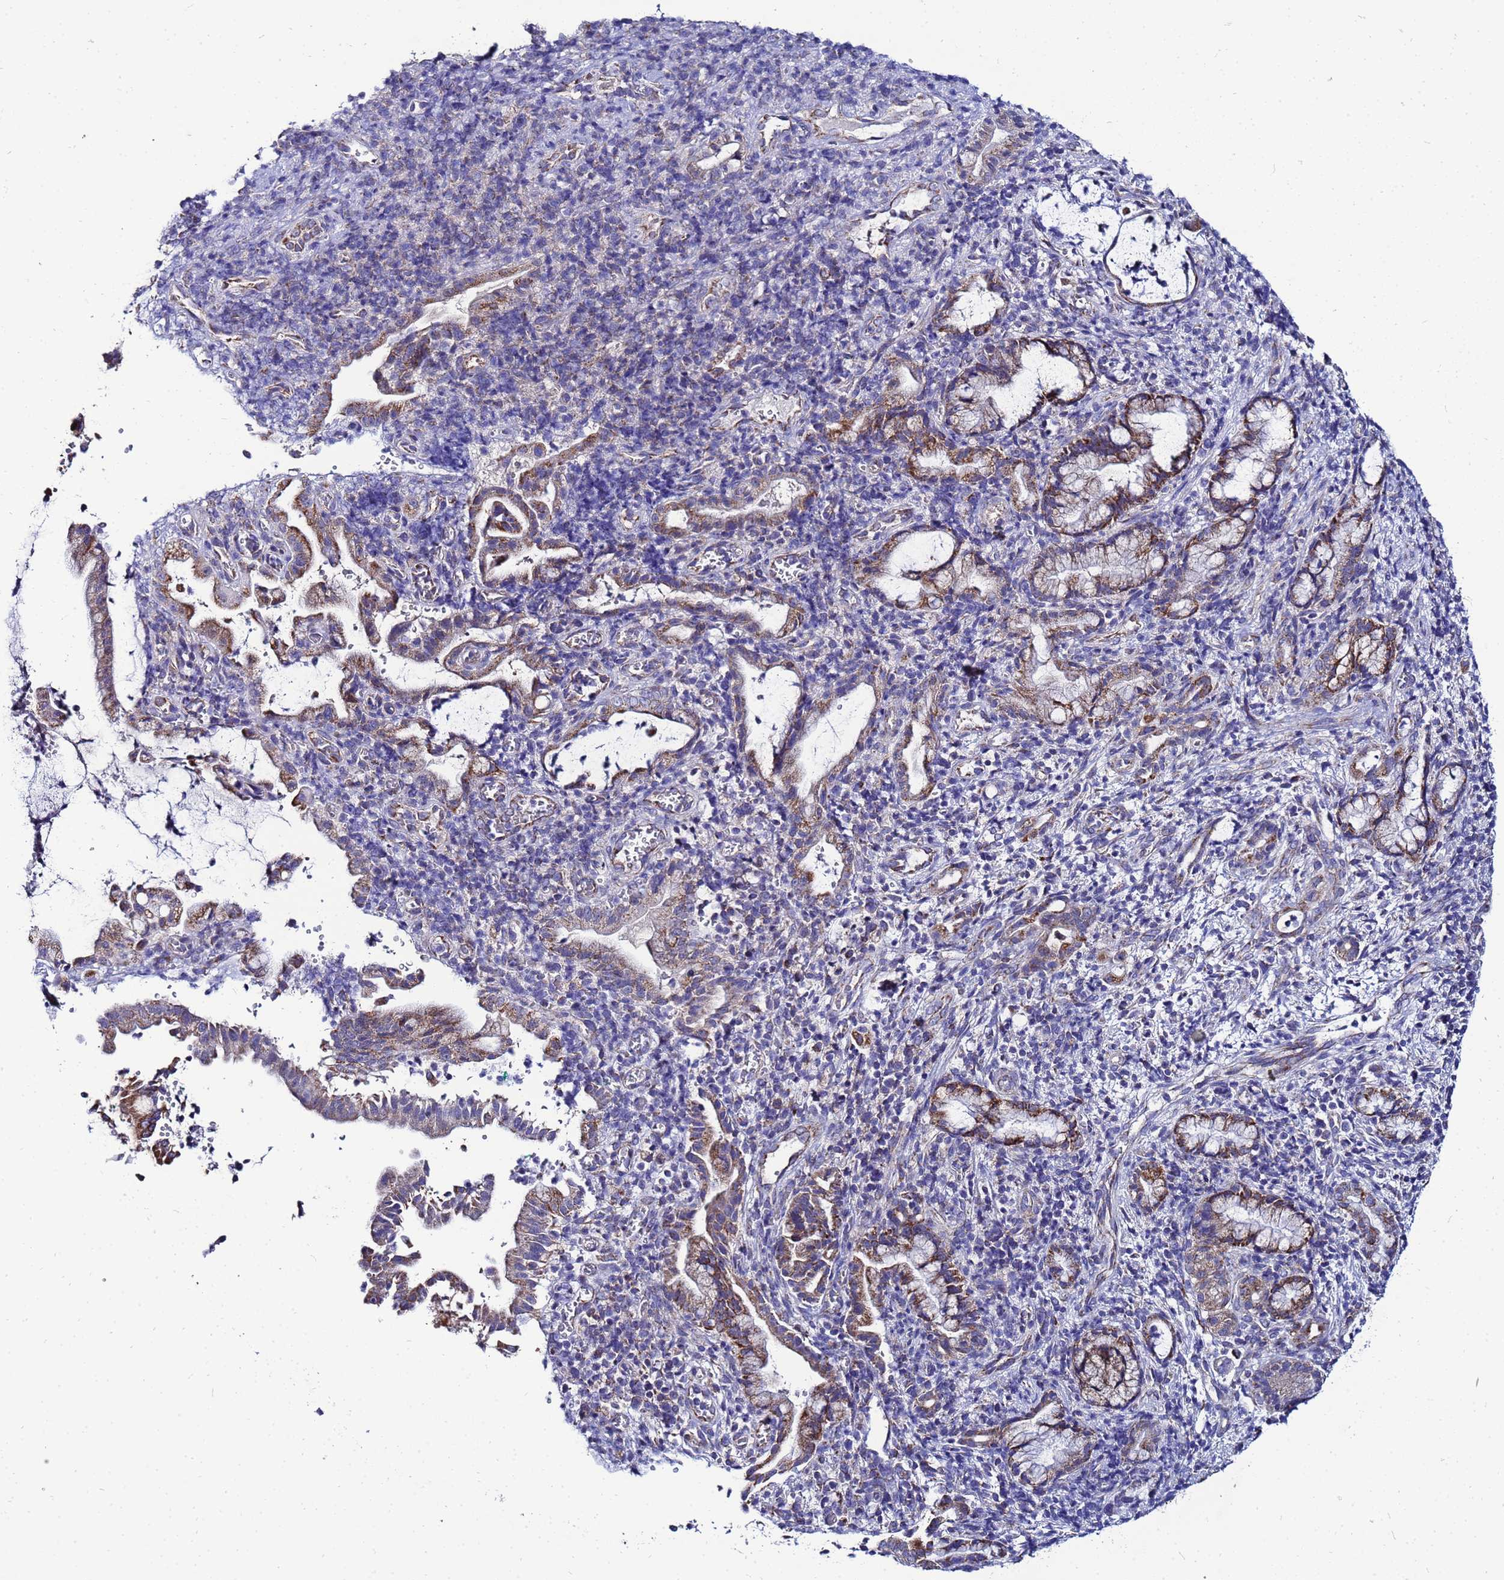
{"staining": {"intensity": "moderate", "quantity": "25%-75%", "location": "cytoplasmic/membranous"}, "tissue": "pancreatic cancer", "cell_type": "Tumor cells", "image_type": "cancer", "snomed": [{"axis": "morphology", "description": "Normal tissue, NOS"}, {"axis": "morphology", "description": "Adenocarcinoma, NOS"}, {"axis": "topography", "description": "Pancreas"}], "caption": "Immunohistochemical staining of pancreatic cancer (adenocarcinoma) shows medium levels of moderate cytoplasmic/membranous protein expression in approximately 25%-75% of tumor cells.", "gene": "FAHD2A", "patient": {"sex": "female", "age": 55}}